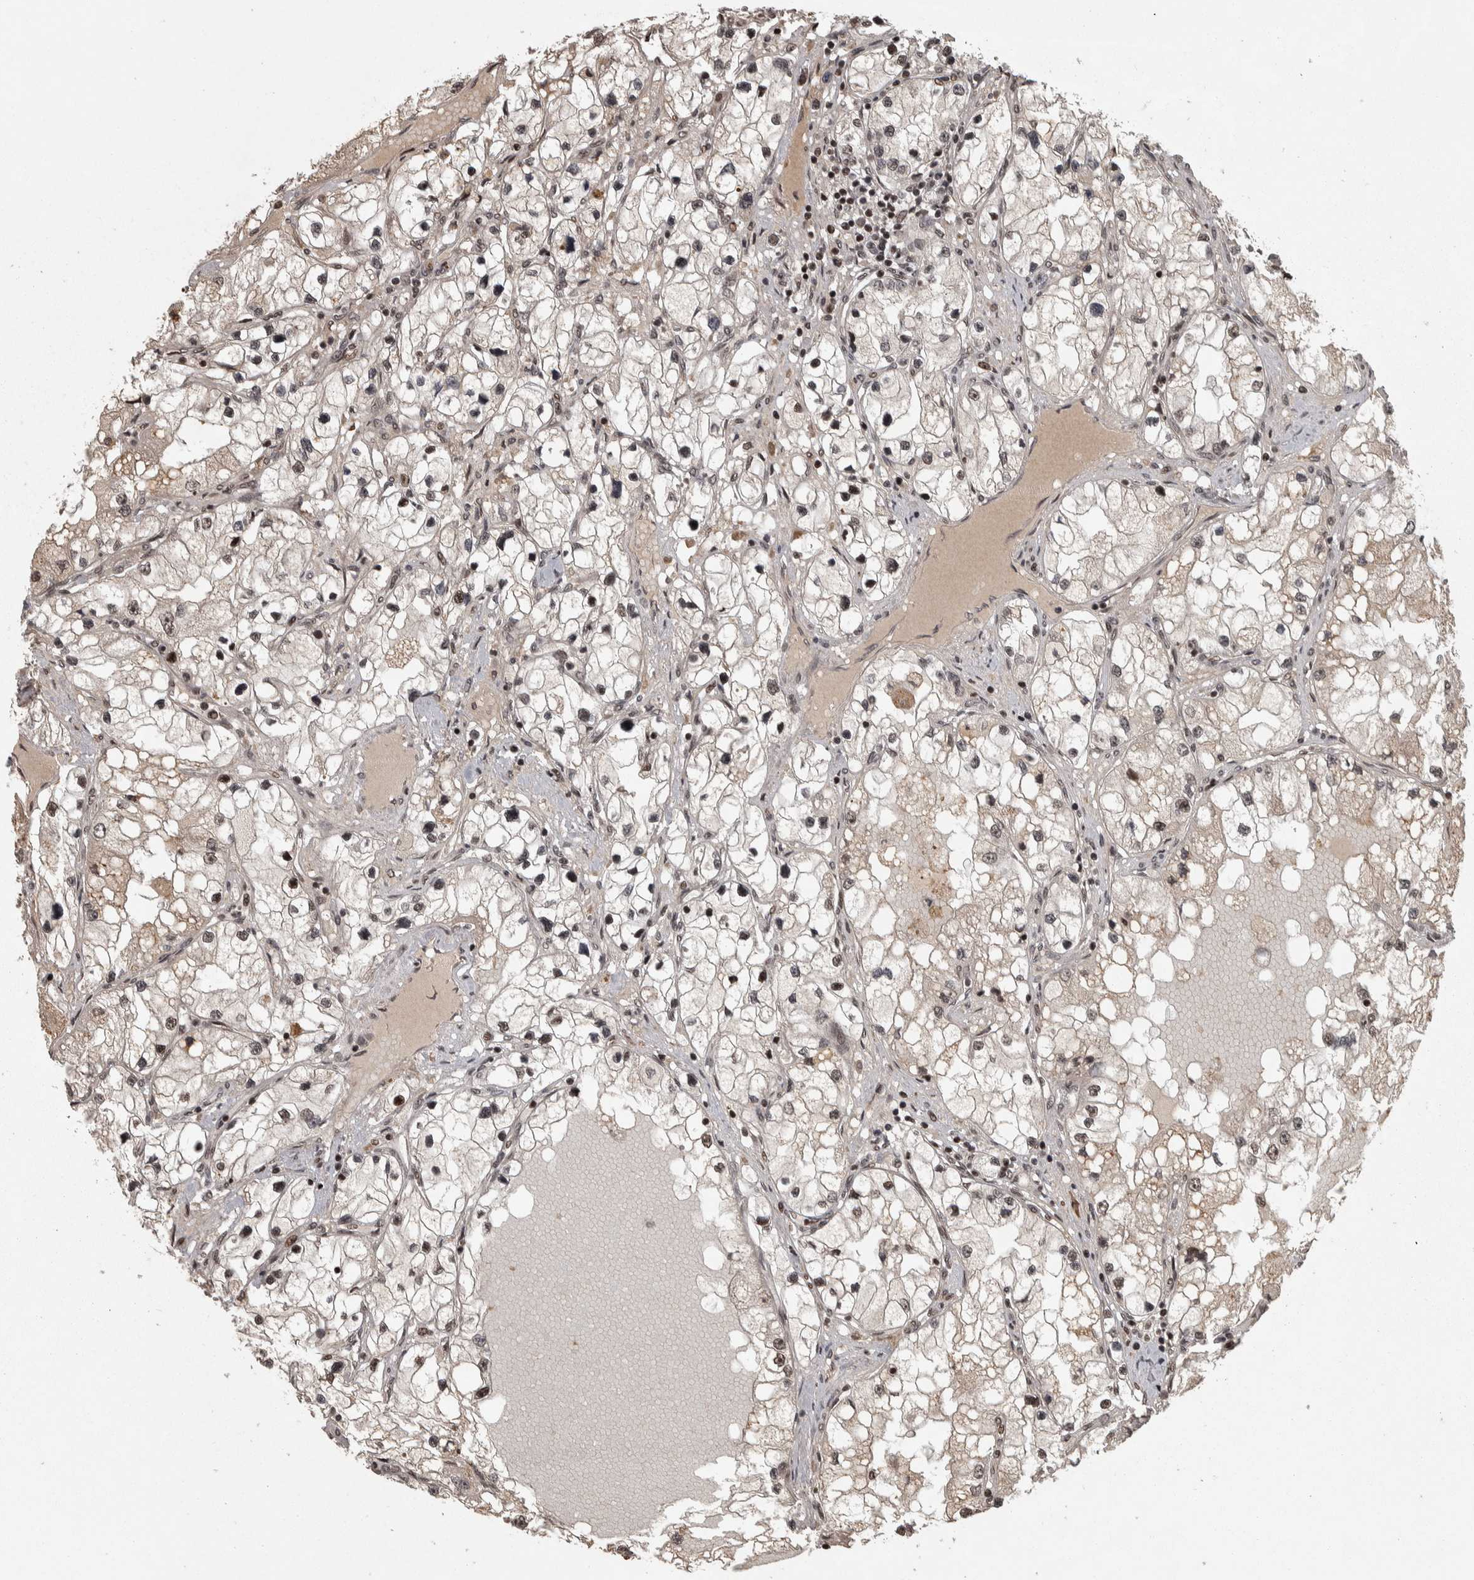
{"staining": {"intensity": "moderate", "quantity": ">75%", "location": "nuclear"}, "tissue": "renal cancer", "cell_type": "Tumor cells", "image_type": "cancer", "snomed": [{"axis": "morphology", "description": "Adenocarcinoma, NOS"}, {"axis": "topography", "description": "Kidney"}], "caption": "This photomicrograph demonstrates adenocarcinoma (renal) stained with immunohistochemistry to label a protein in brown. The nuclear of tumor cells show moderate positivity for the protein. Nuclei are counter-stained blue.", "gene": "ZFHX4", "patient": {"sex": "male", "age": 68}}